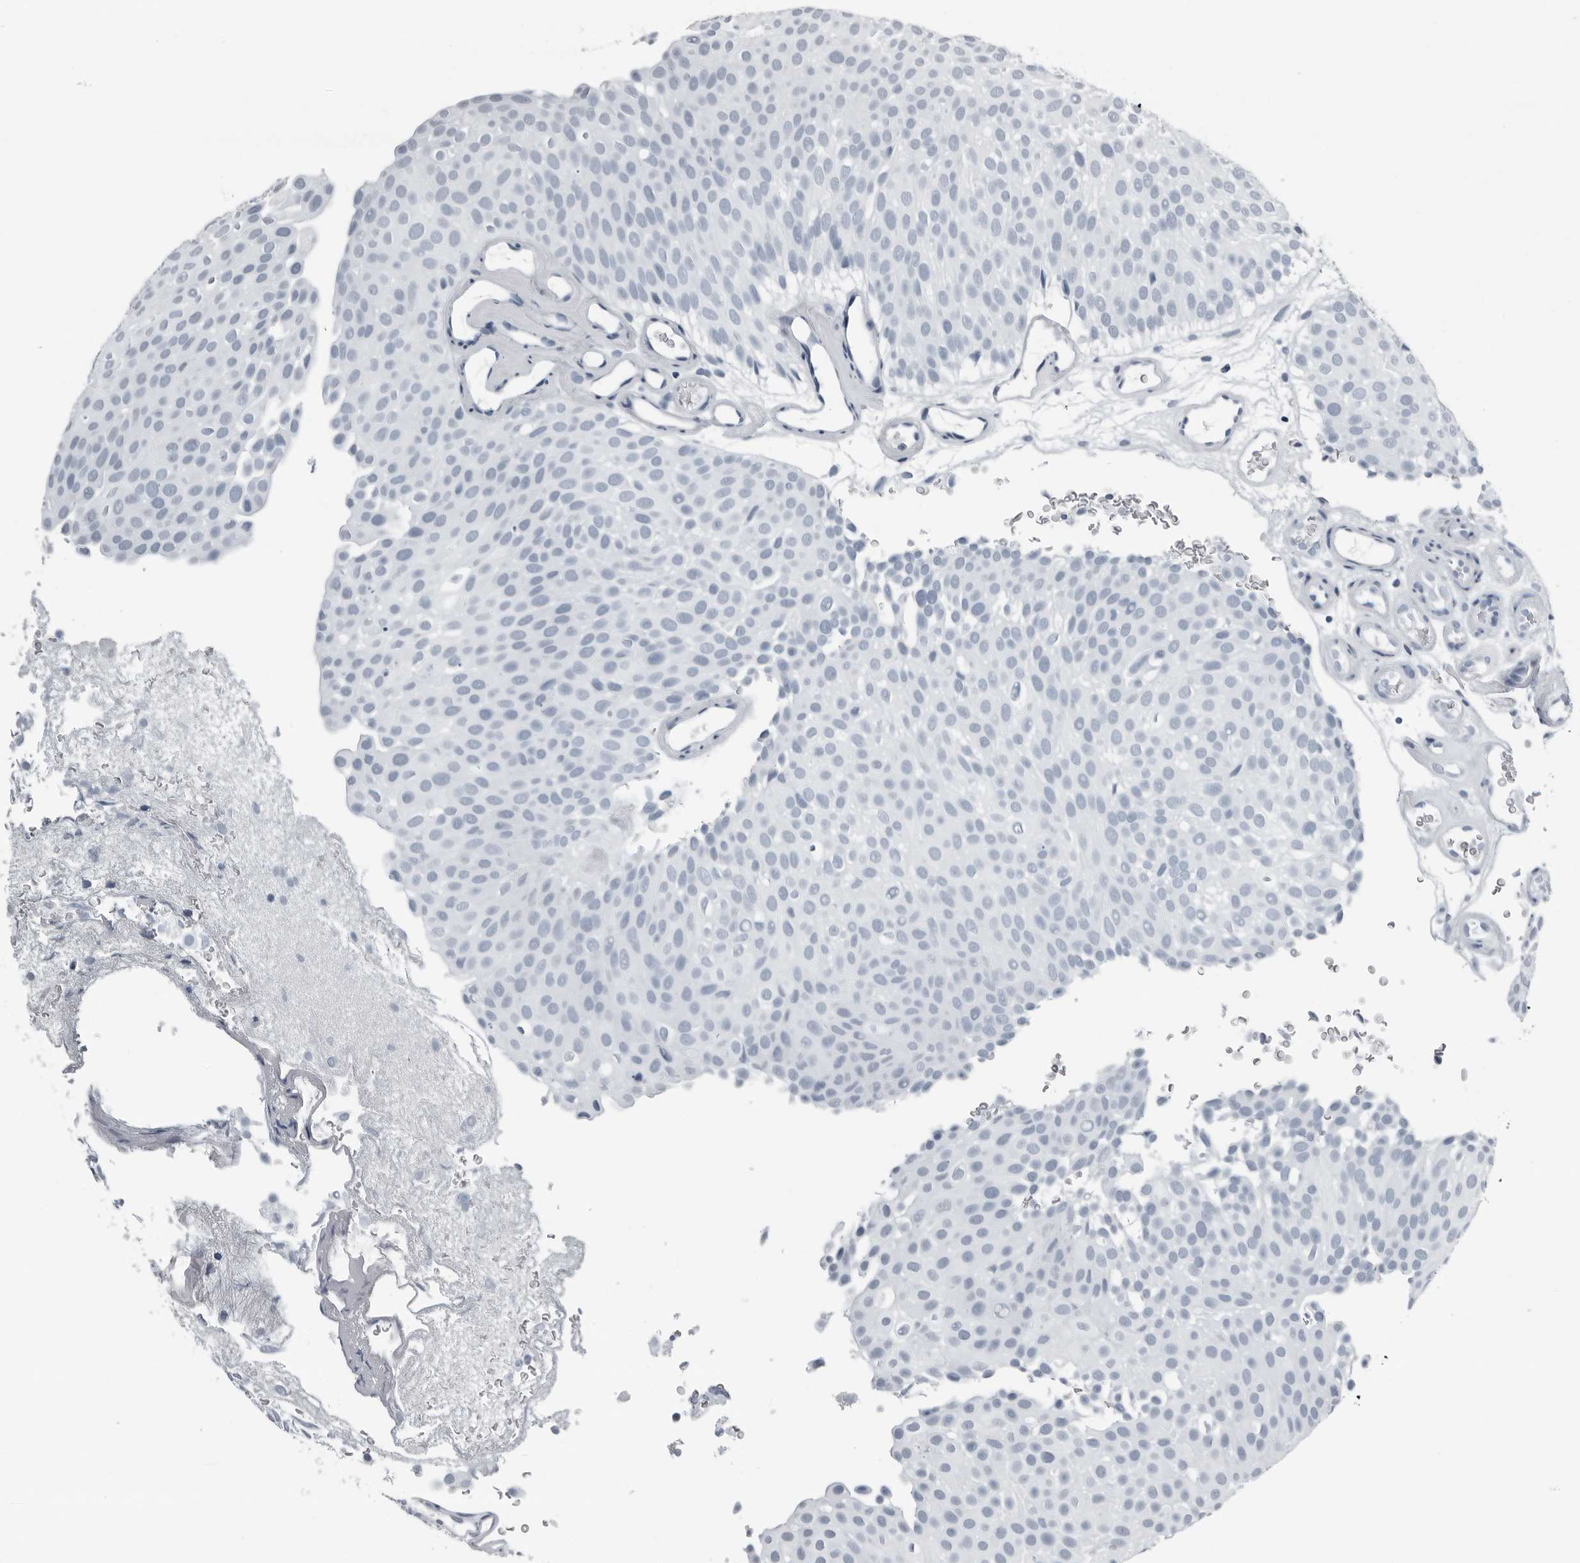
{"staining": {"intensity": "negative", "quantity": "none", "location": "none"}, "tissue": "urothelial cancer", "cell_type": "Tumor cells", "image_type": "cancer", "snomed": [{"axis": "morphology", "description": "Urothelial carcinoma, Low grade"}, {"axis": "topography", "description": "Urinary bladder"}], "caption": "The IHC micrograph has no significant positivity in tumor cells of urothelial carcinoma (low-grade) tissue.", "gene": "PRSS1", "patient": {"sex": "male", "age": 78}}